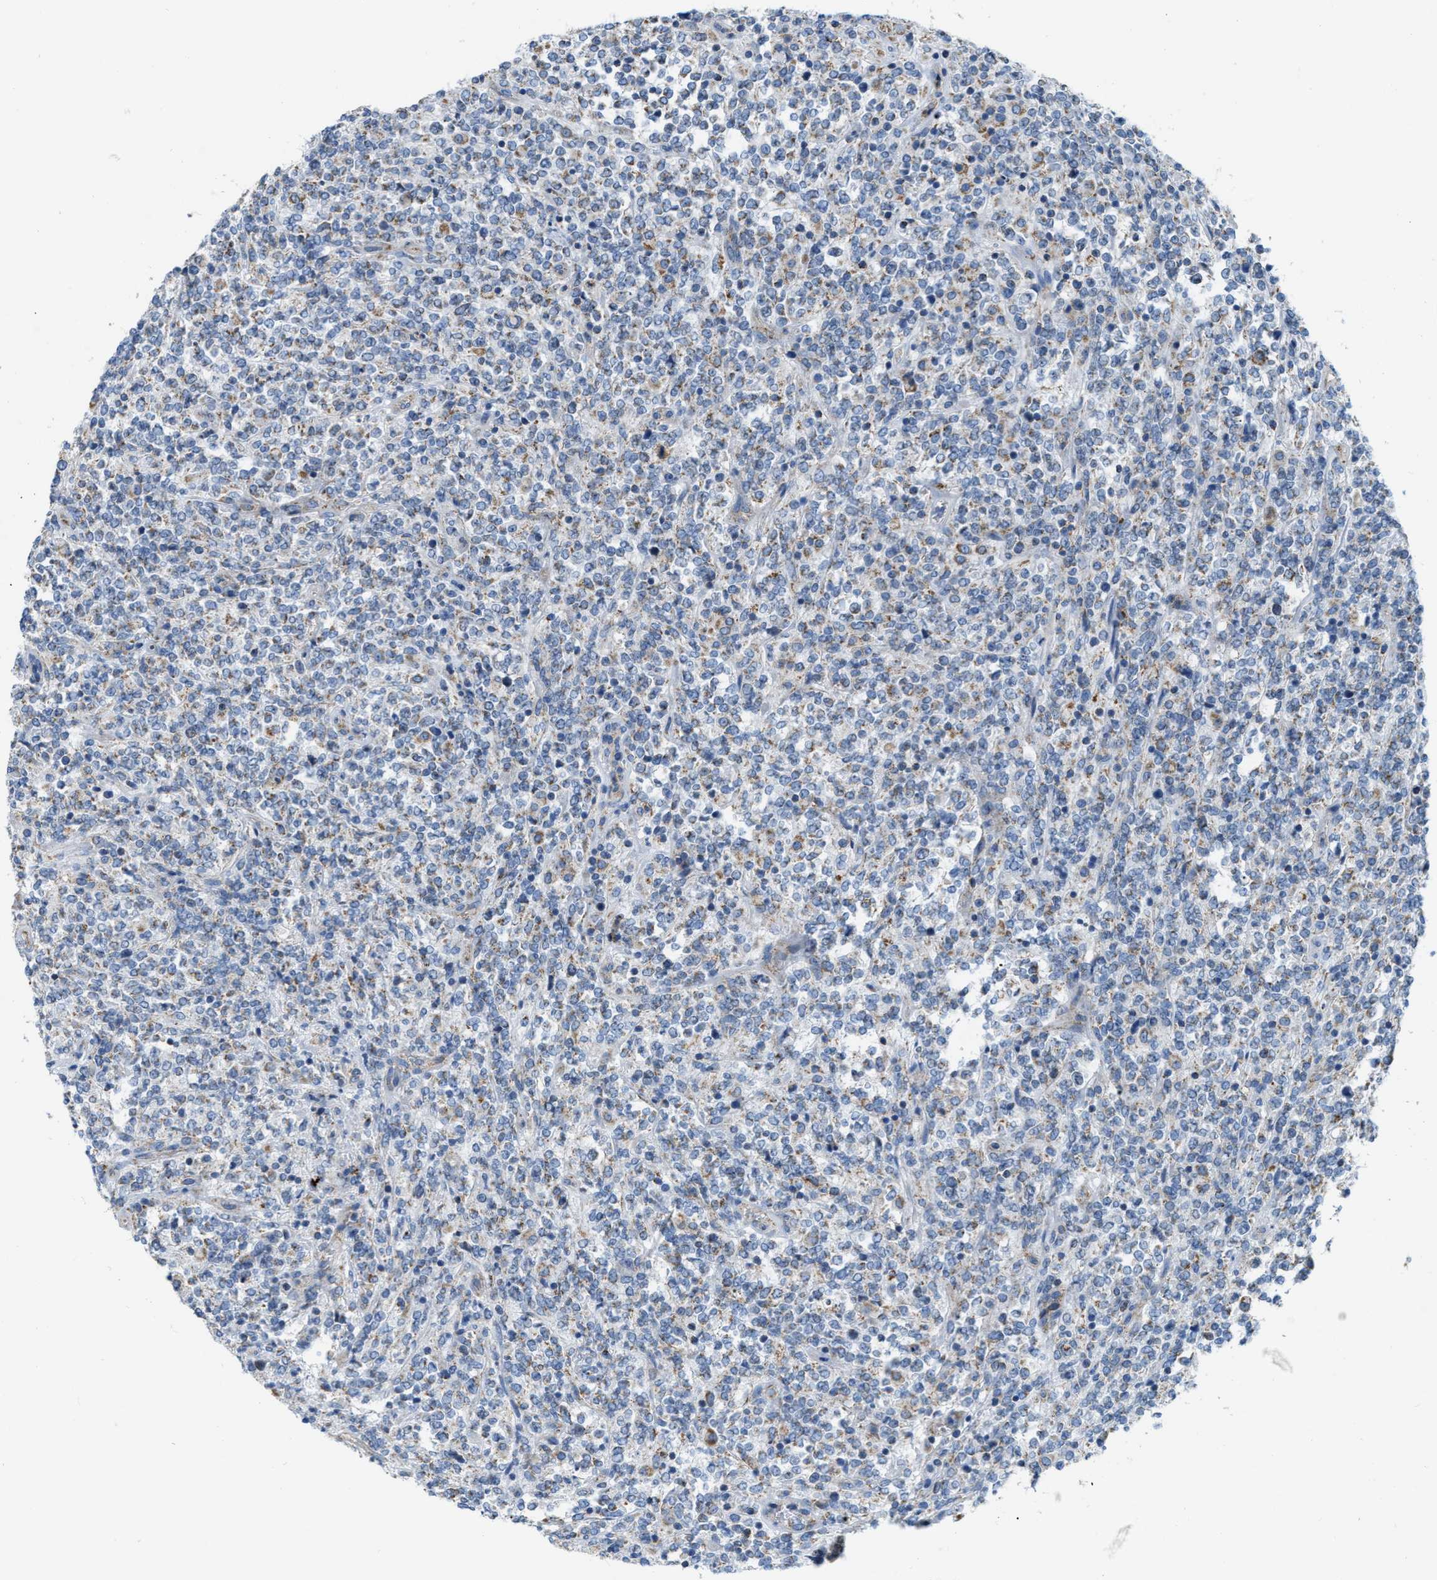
{"staining": {"intensity": "moderate", "quantity": "<25%", "location": "cytoplasmic/membranous"}, "tissue": "lymphoma", "cell_type": "Tumor cells", "image_type": "cancer", "snomed": [{"axis": "morphology", "description": "Malignant lymphoma, non-Hodgkin's type, High grade"}, {"axis": "topography", "description": "Soft tissue"}], "caption": "There is low levels of moderate cytoplasmic/membranous positivity in tumor cells of malignant lymphoma, non-Hodgkin's type (high-grade), as demonstrated by immunohistochemical staining (brown color).", "gene": "JADE1", "patient": {"sex": "male", "age": 18}}